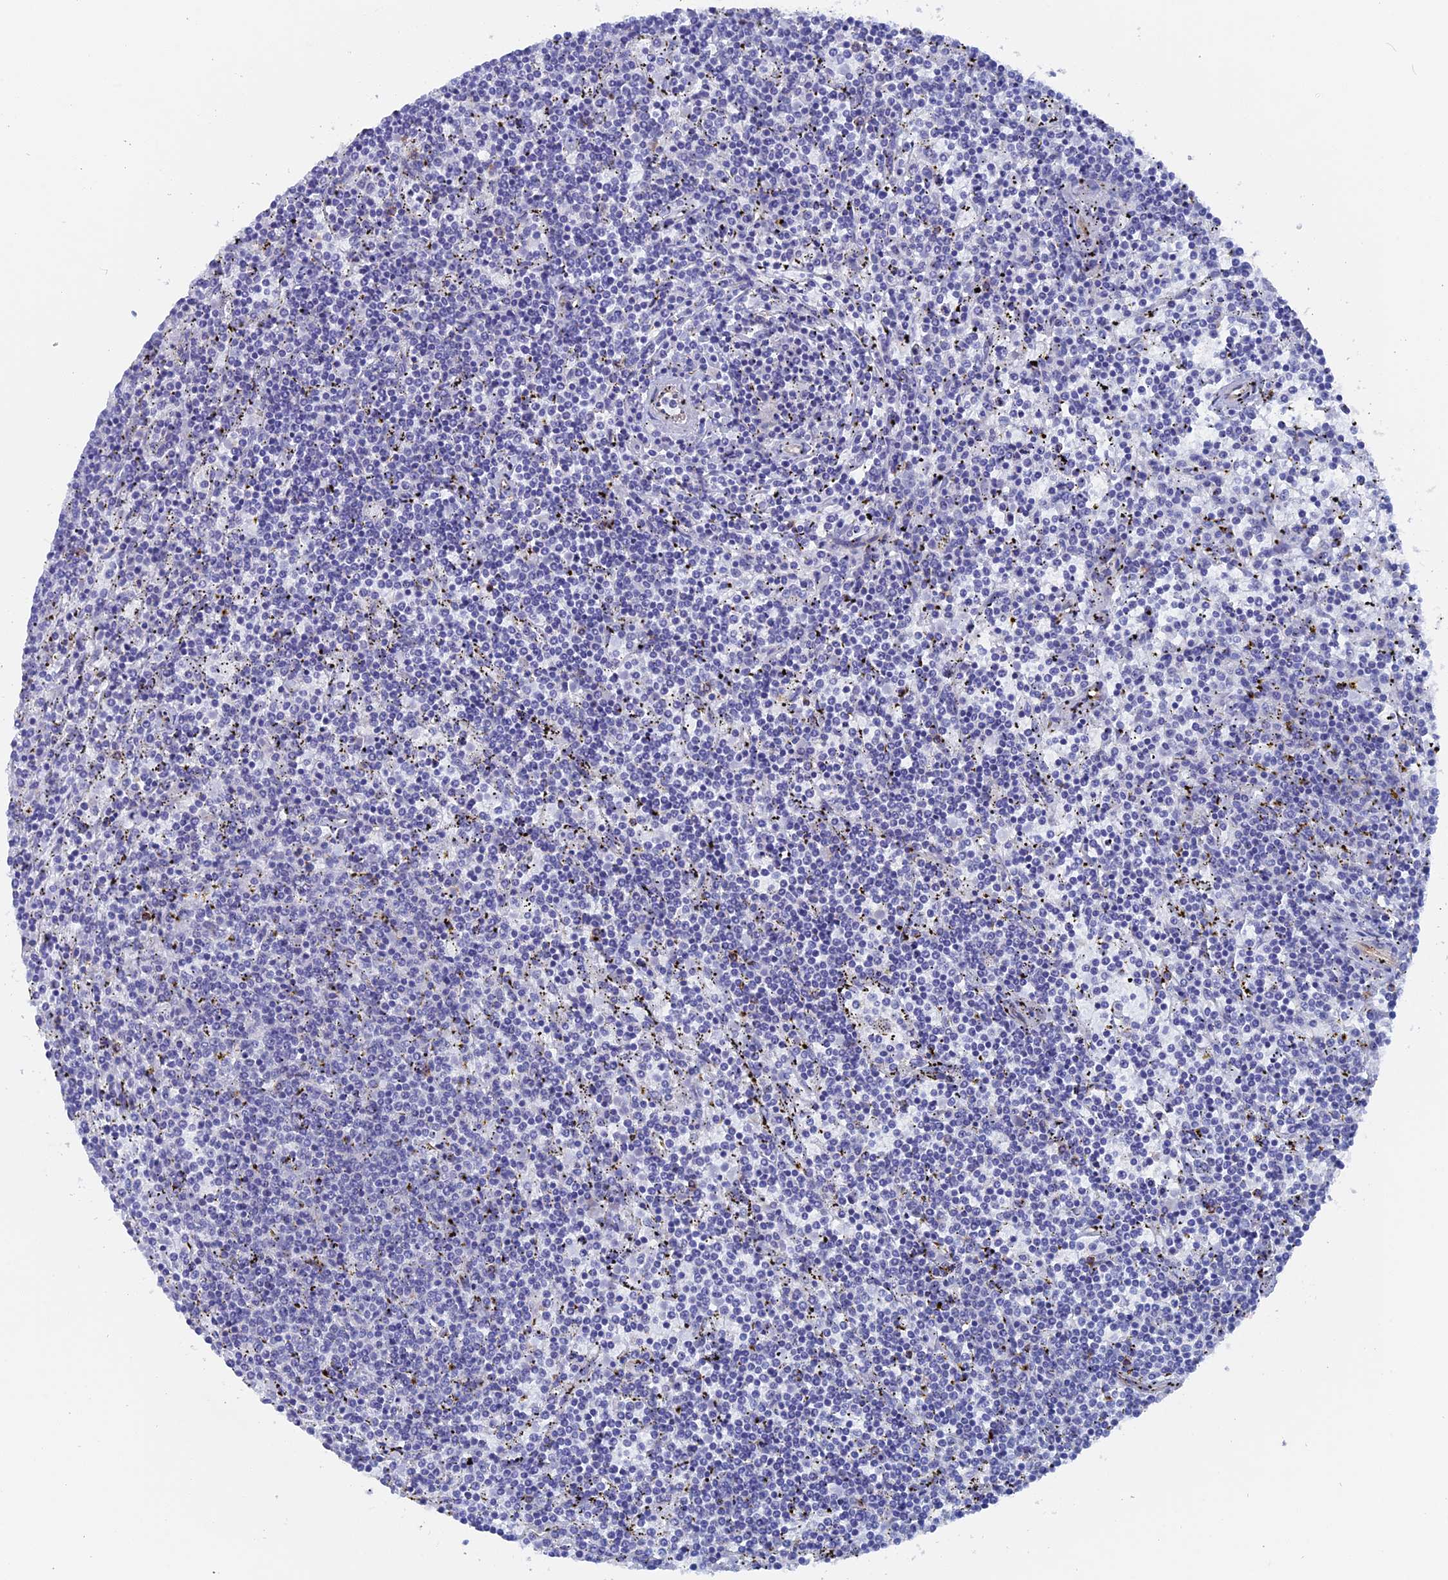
{"staining": {"intensity": "negative", "quantity": "none", "location": "none"}, "tissue": "lymphoma", "cell_type": "Tumor cells", "image_type": "cancer", "snomed": [{"axis": "morphology", "description": "Malignant lymphoma, non-Hodgkin's type, Low grade"}, {"axis": "topography", "description": "Spleen"}], "caption": "Immunohistochemistry (IHC) of low-grade malignant lymphoma, non-Hodgkin's type demonstrates no positivity in tumor cells.", "gene": "DACT3", "patient": {"sex": "female", "age": 50}}